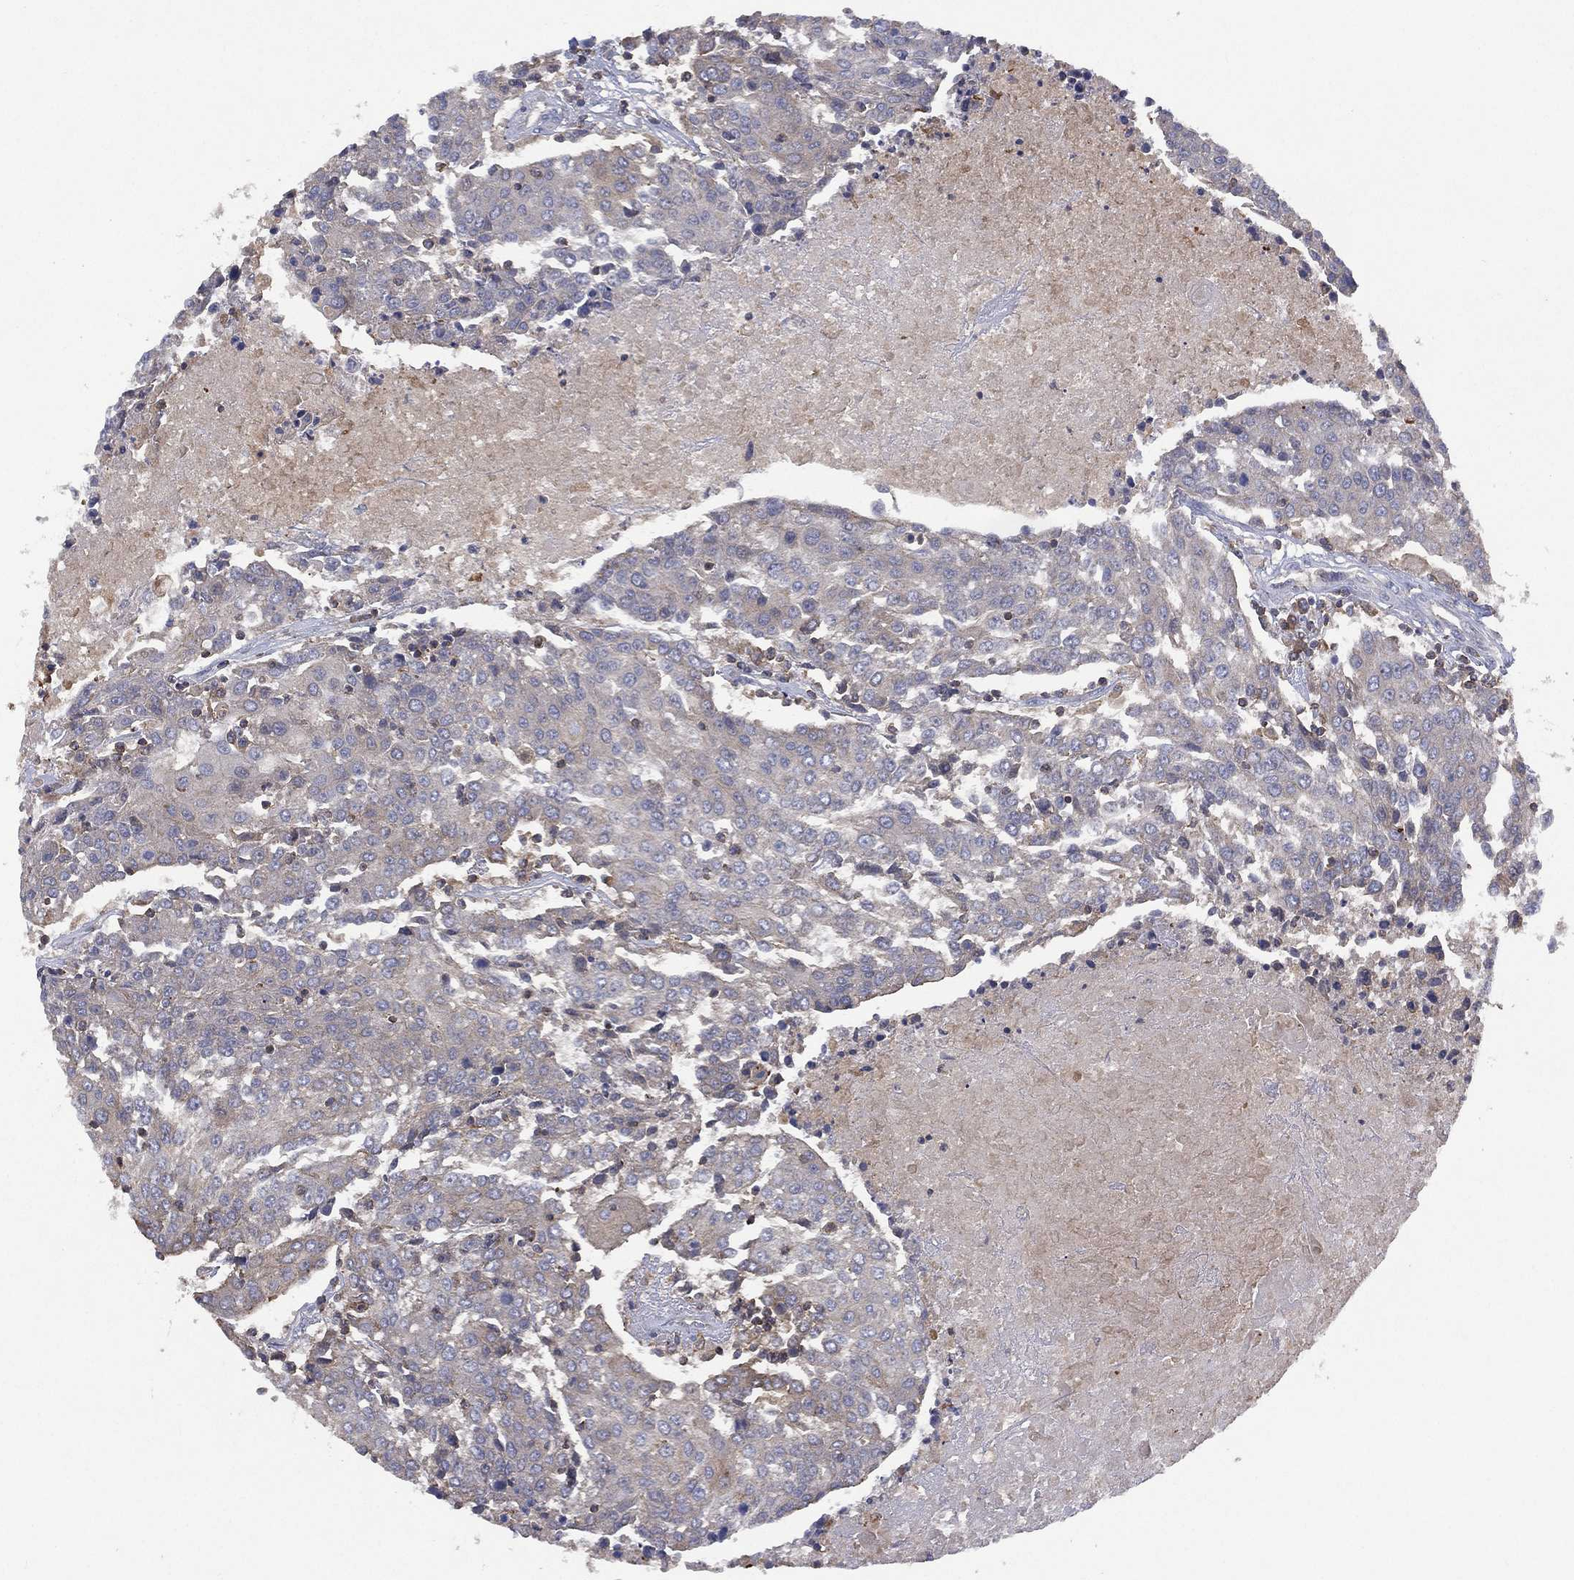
{"staining": {"intensity": "negative", "quantity": "none", "location": "none"}, "tissue": "urothelial cancer", "cell_type": "Tumor cells", "image_type": "cancer", "snomed": [{"axis": "morphology", "description": "Urothelial carcinoma, High grade"}, {"axis": "topography", "description": "Urinary bladder"}], "caption": "Immunohistochemistry image of neoplastic tissue: high-grade urothelial carcinoma stained with DAB (3,3'-diaminobenzidine) displays no significant protein staining in tumor cells.", "gene": "DOCK8", "patient": {"sex": "female", "age": 85}}